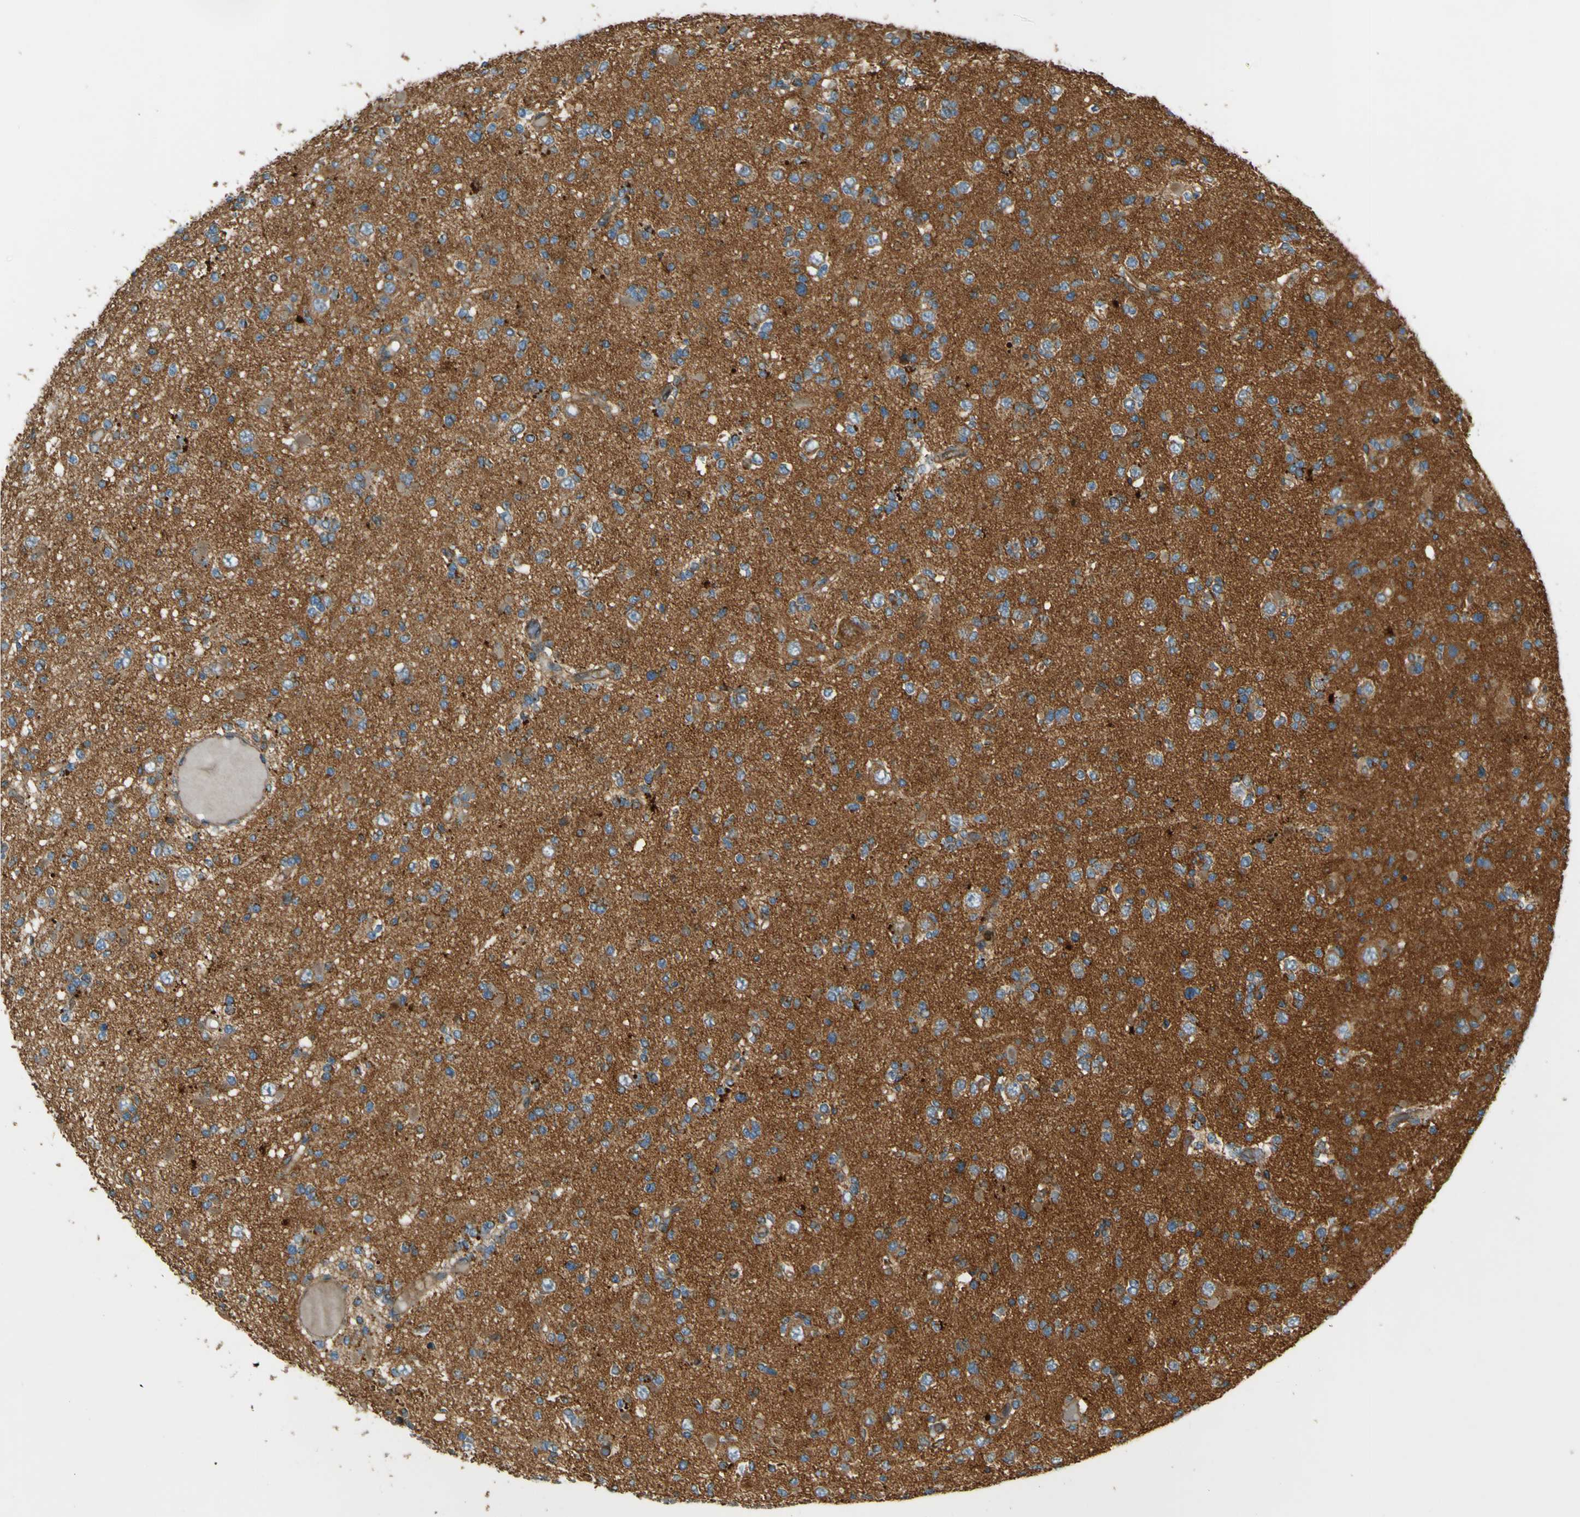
{"staining": {"intensity": "strong", "quantity": "<25%", "location": "cytoplasmic/membranous"}, "tissue": "glioma", "cell_type": "Tumor cells", "image_type": "cancer", "snomed": [{"axis": "morphology", "description": "Glioma, malignant, Low grade"}, {"axis": "topography", "description": "Brain"}], "caption": "Immunohistochemical staining of glioma shows medium levels of strong cytoplasmic/membranous staining in about <25% of tumor cells.", "gene": "DNAJC5", "patient": {"sex": "female", "age": 22}}